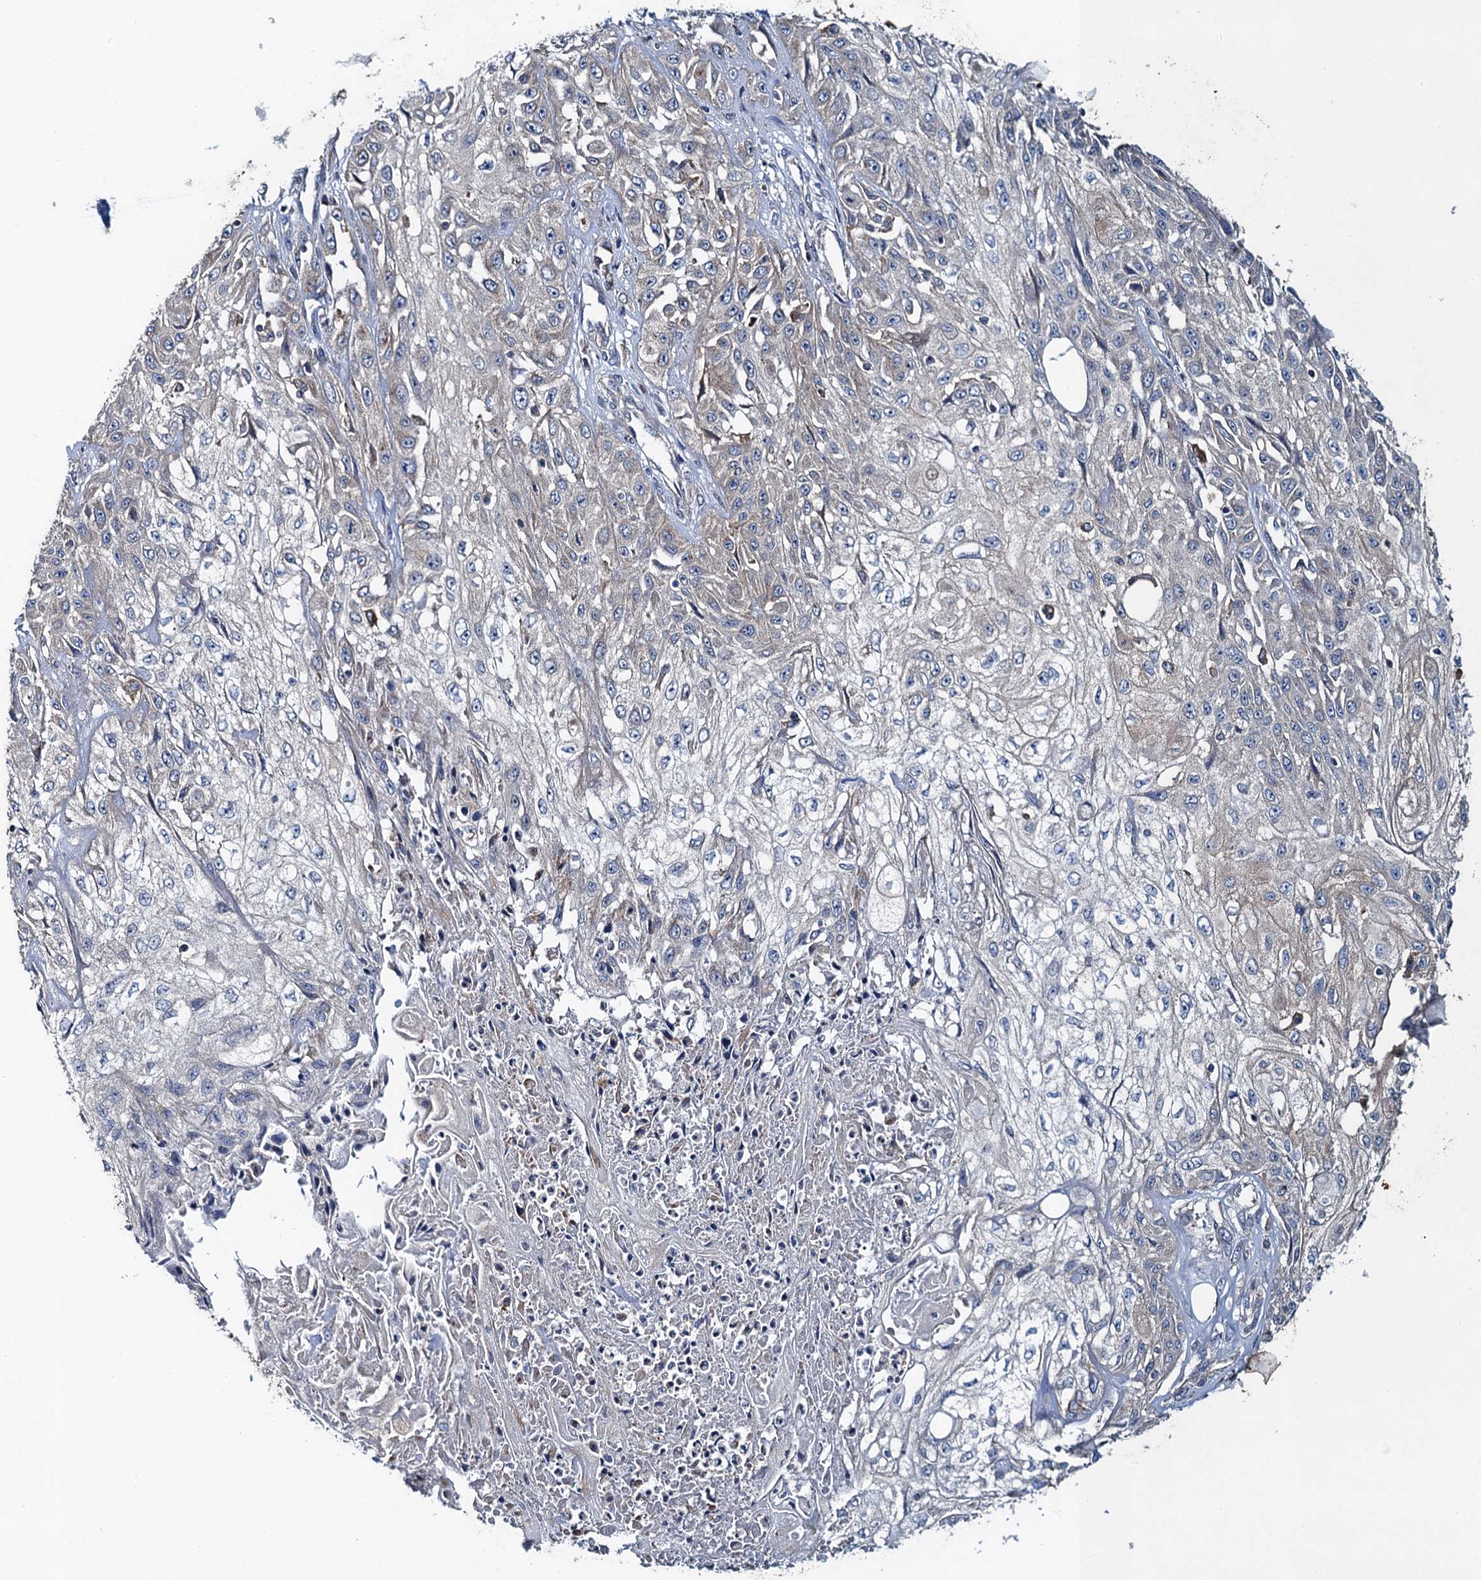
{"staining": {"intensity": "negative", "quantity": "none", "location": "none"}, "tissue": "skin cancer", "cell_type": "Tumor cells", "image_type": "cancer", "snomed": [{"axis": "morphology", "description": "Squamous cell carcinoma, NOS"}, {"axis": "morphology", "description": "Squamous cell carcinoma, metastatic, NOS"}, {"axis": "topography", "description": "Skin"}, {"axis": "topography", "description": "Lymph node"}], "caption": "Human skin squamous cell carcinoma stained for a protein using IHC demonstrates no expression in tumor cells.", "gene": "SNAP29", "patient": {"sex": "male", "age": 75}}